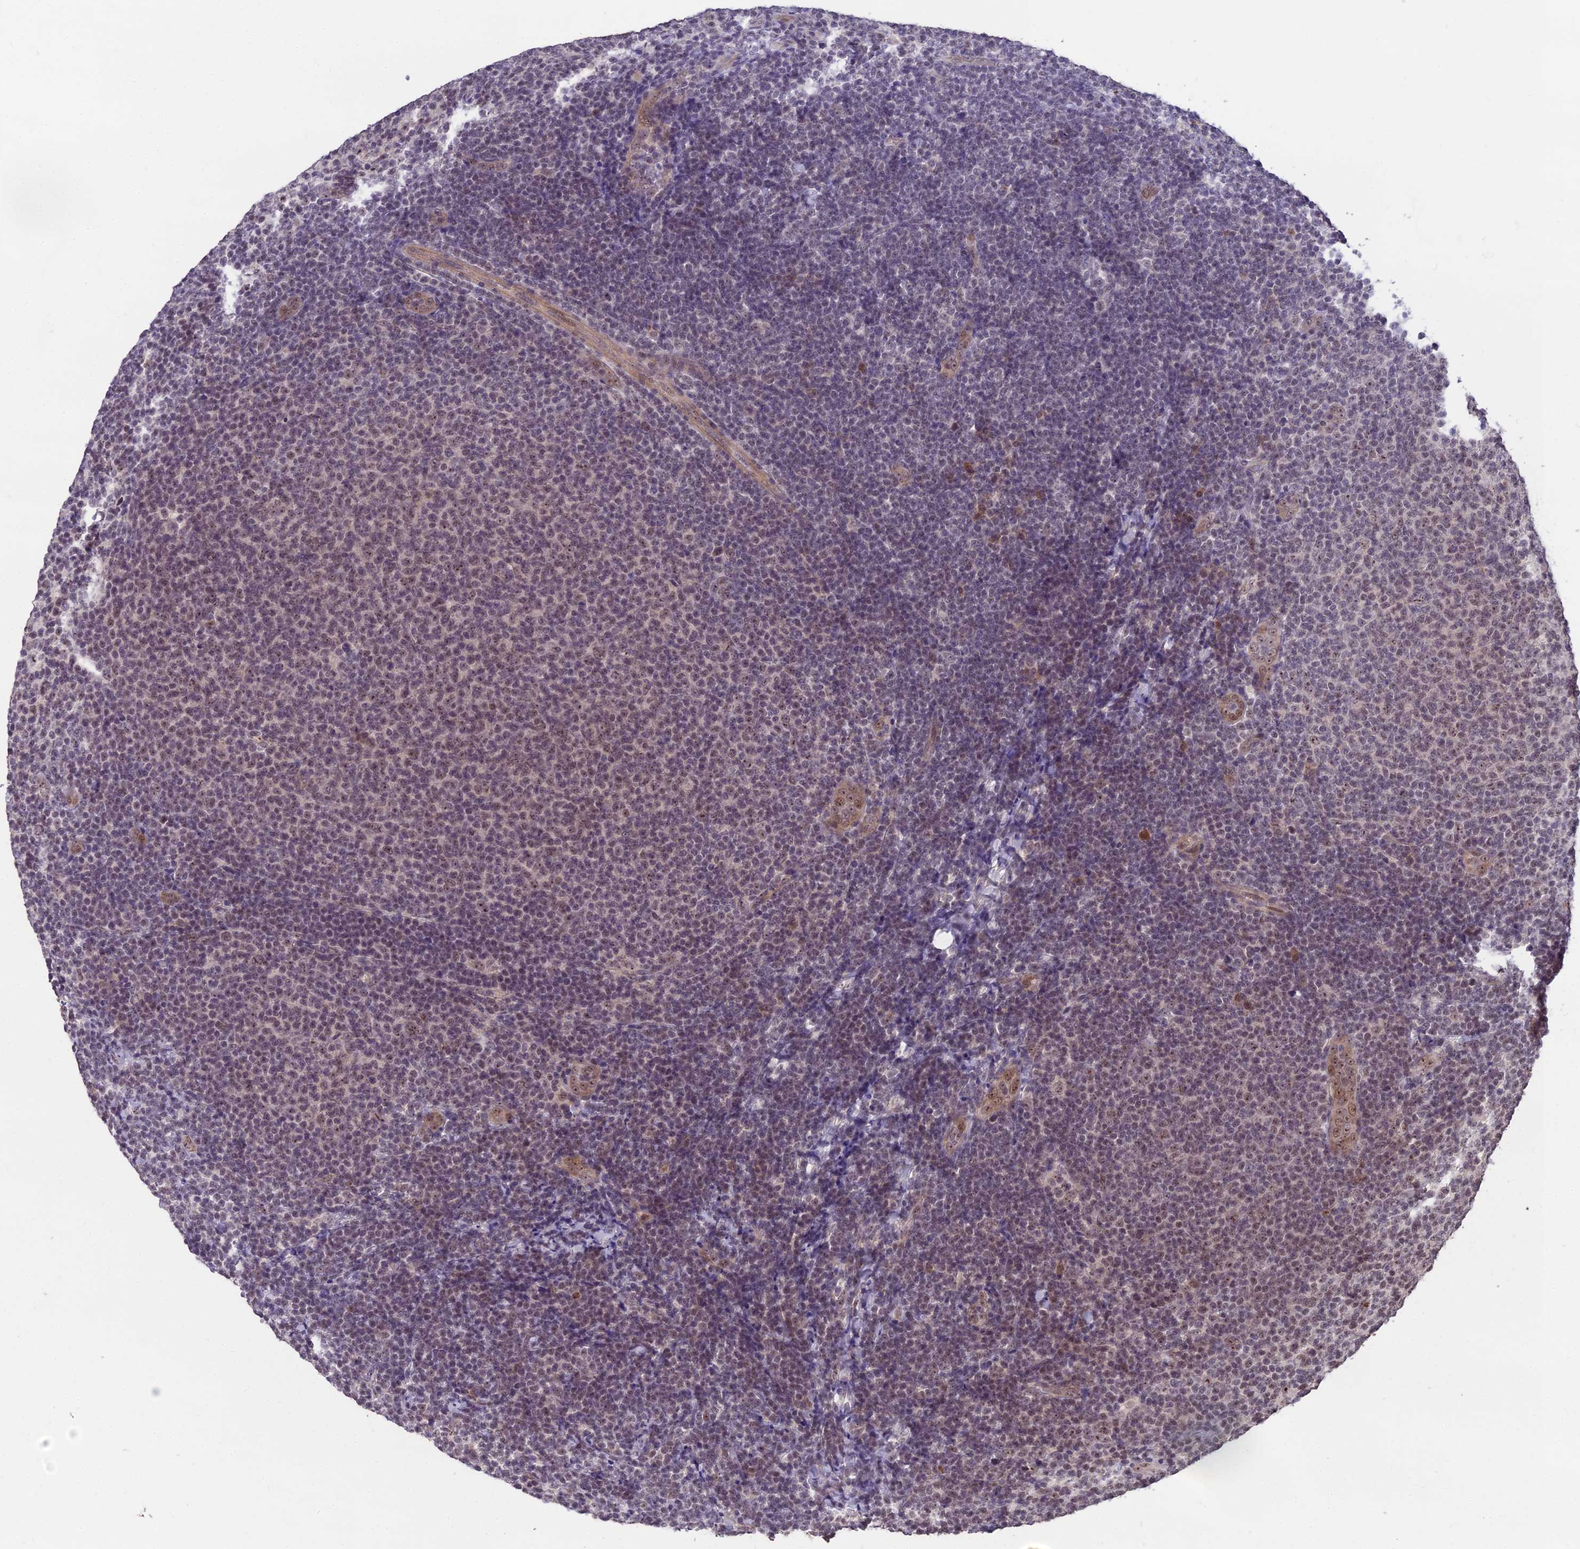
{"staining": {"intensity": "weak", "quantity": "25%-75%", "location": "nuclear"}, "tissue": "lymphoma", "cell_type": "Tumor cells", "image_type": "cancer", "snomed": [{"axis": "morphology", "description": "Malignant lymphoma, non-Hodgkin's type, Low grade"}, {"axis": "topography", "description": "Lymph node"}], "caption": "Immunohistochemical staining of human malignant lymphoma, non-Hodgkin's type (low-grade) demonstrates weak nuclear protein staining in about 25%-75% of tumor cells.", "gene": "ZNF333", "patient": {"sex": "male", "age": 66}}